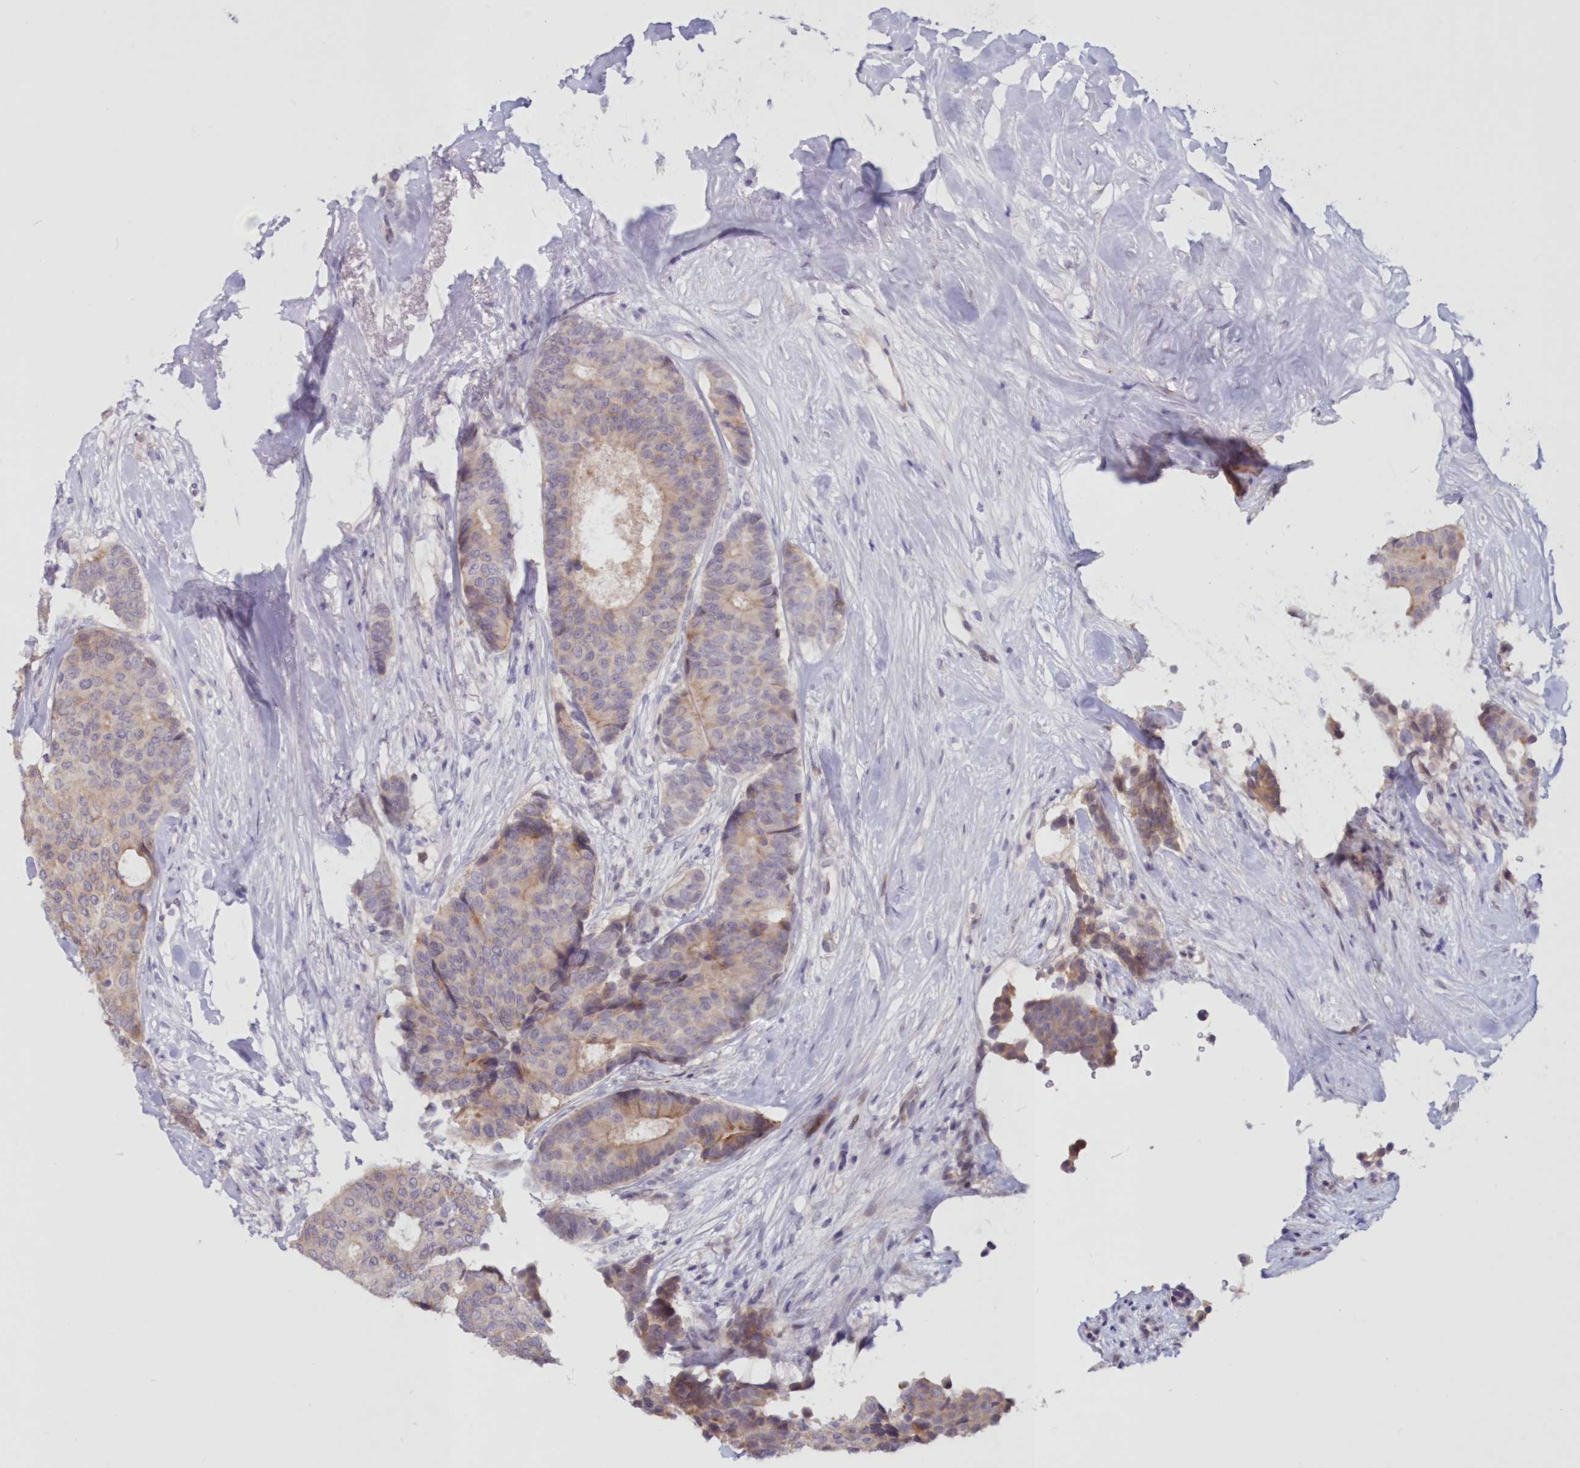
{"staining": {"intensity": "moderate", "quantity": "<25%", "location": "cytoplasmic/membranous"}, "tissue": "breast cancer", "cell_type": "Tumor cells", "image_type": "cancer", "snomed": [{"axis": "morphology", "description": "Duct carcinoma"}, {"axis": "topography", "description": "Breast"}], "caption": "Tumor cells exhibit low levels of moderate cytoplasmic/membranous staining in approximately <25% of cells in human breast cancer.", "gene": "SNED1", "patient": {"sex": "female", "age": 75}}